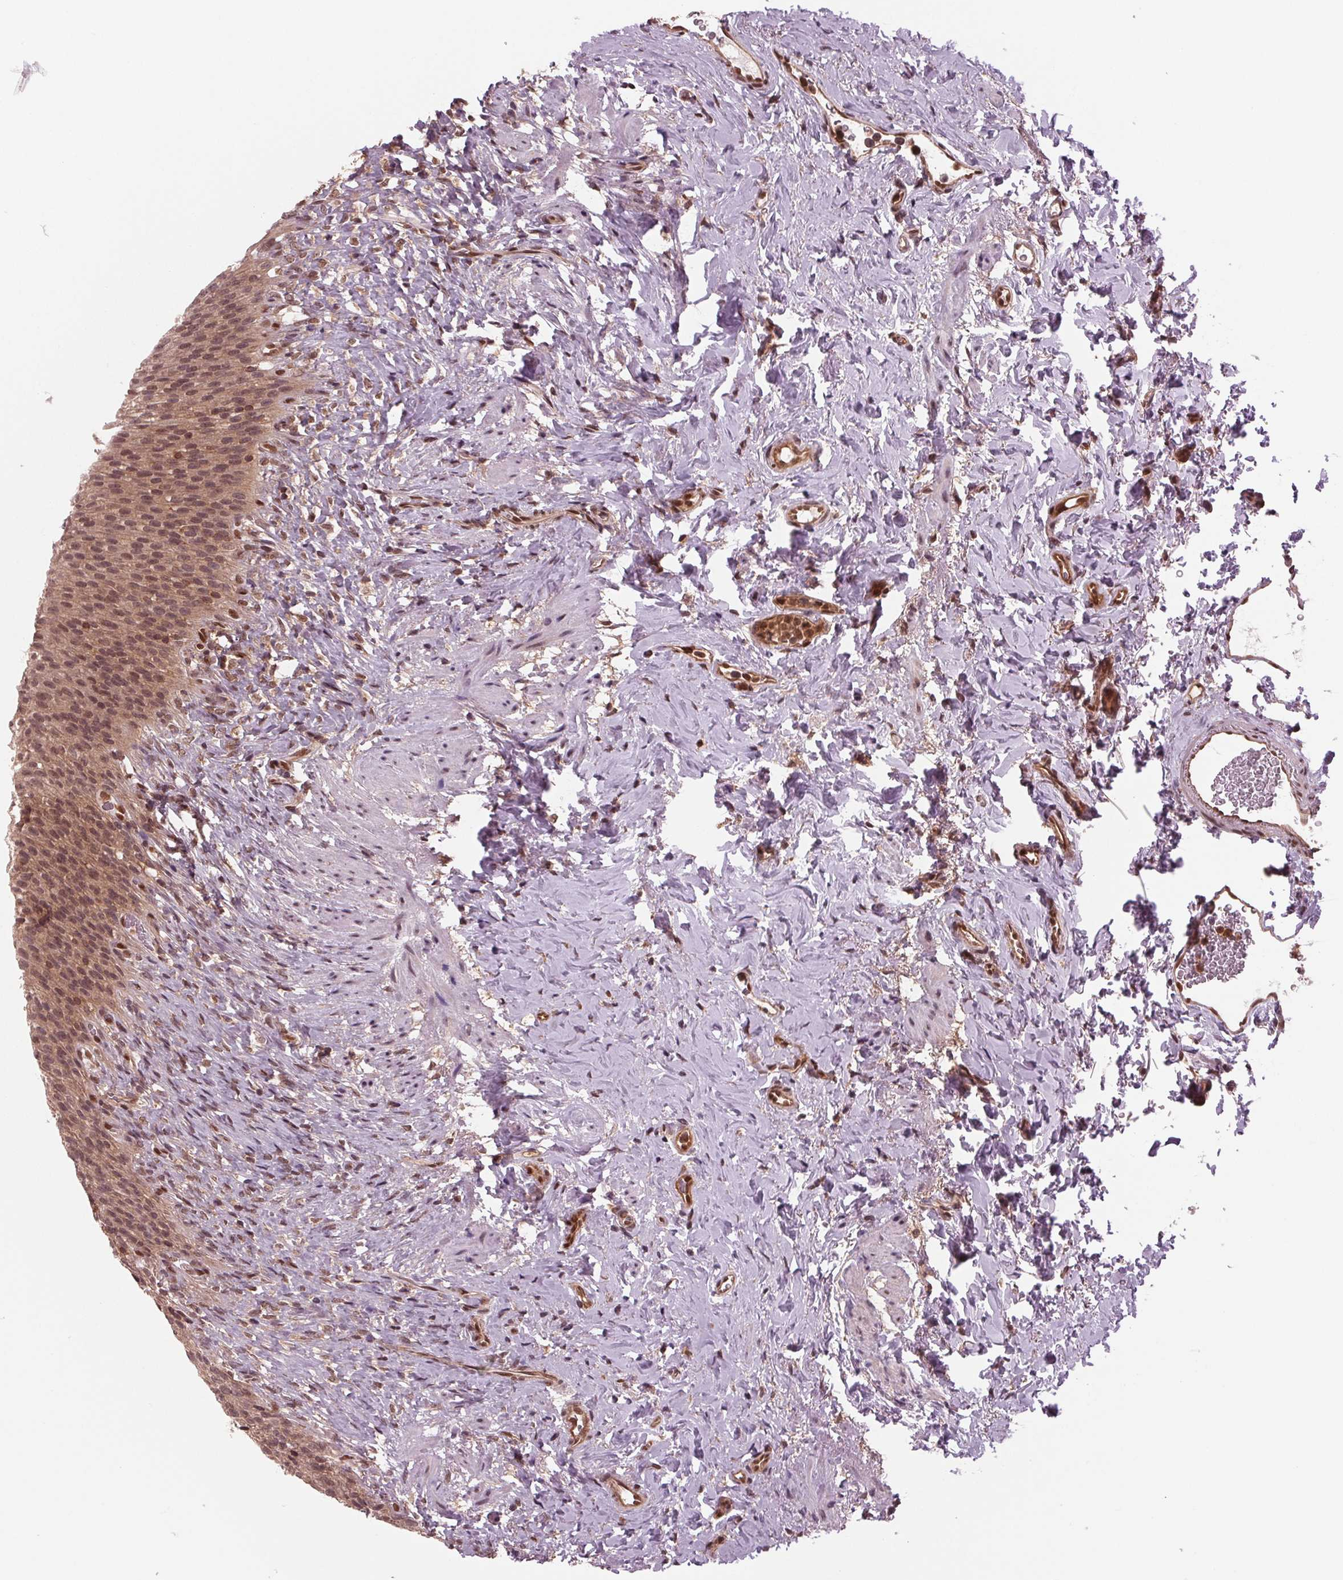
{"staining": {"intensity": "moderate", "quantity": "25%-75%", "location": "cytoplasmic/membranous,nuclear"}, "tissue": "urinary bladder", "cell_type": "Urothelial cells", "image_type": "normal", "snomed": [{"axis": "morphology", "description": "Normal tissue, NOS"}, {"axis": "topography", "description": "Urinary bladder"}, {"axis": "topography", "description": "Prostate"}], "caption": "Protein analysis of unremarkable urinary bladder reveals moderate cytoplasmic/membranous,nuclear positivity in approximately 25%-75% of urothelial cells. The staining was performed using DAB (3,3'-diaminobenzidine) to visualize the protein expression in brown, while the nuclei were stained in blue with hematoxylin (Magnification: 20x).", "gene": "STAT3", "patient": {"sex": "male", "age": 76}}